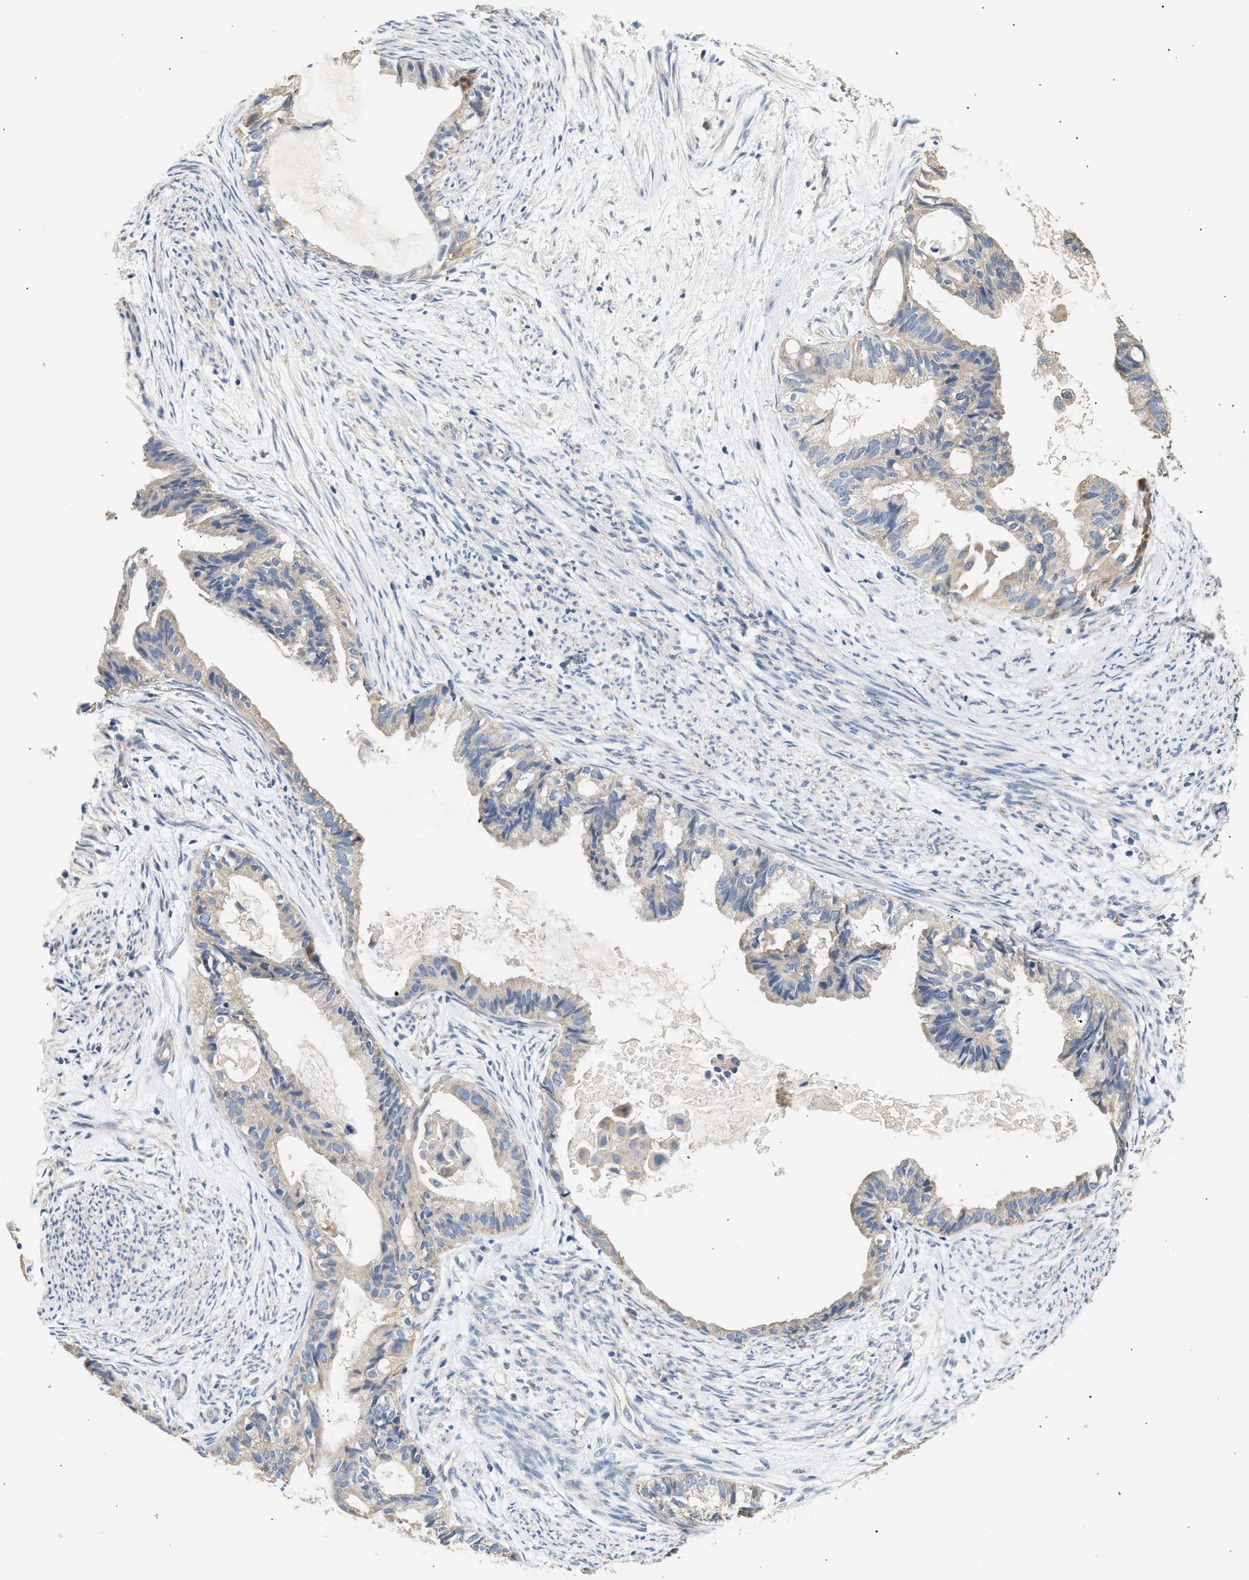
{"staining": {"intensity": "weak", "quantity": "<25%", "location": "cytoplasmic/membranous"}, "tissue": "cervical cancer", "cell_type": "Tumor cells", "image_type": "cancer", "snomed": [{"axis": "morphology", "description": "Normal tissue, NOS"}, {"axis": "morphology", "description": "Adenocarcinoma, NOS"}, {"axis": "topography", "description": "Cervix"}, {"axis": "topography", "description": "Endometrium"}], "caption": "This is a image of immunohistochemistry (IHC) staining of cervical adenocarcinoma, which shows no staining in tumor cells.", "gene": "WDR31", "patient": {"sex": "female", "age": 86}}